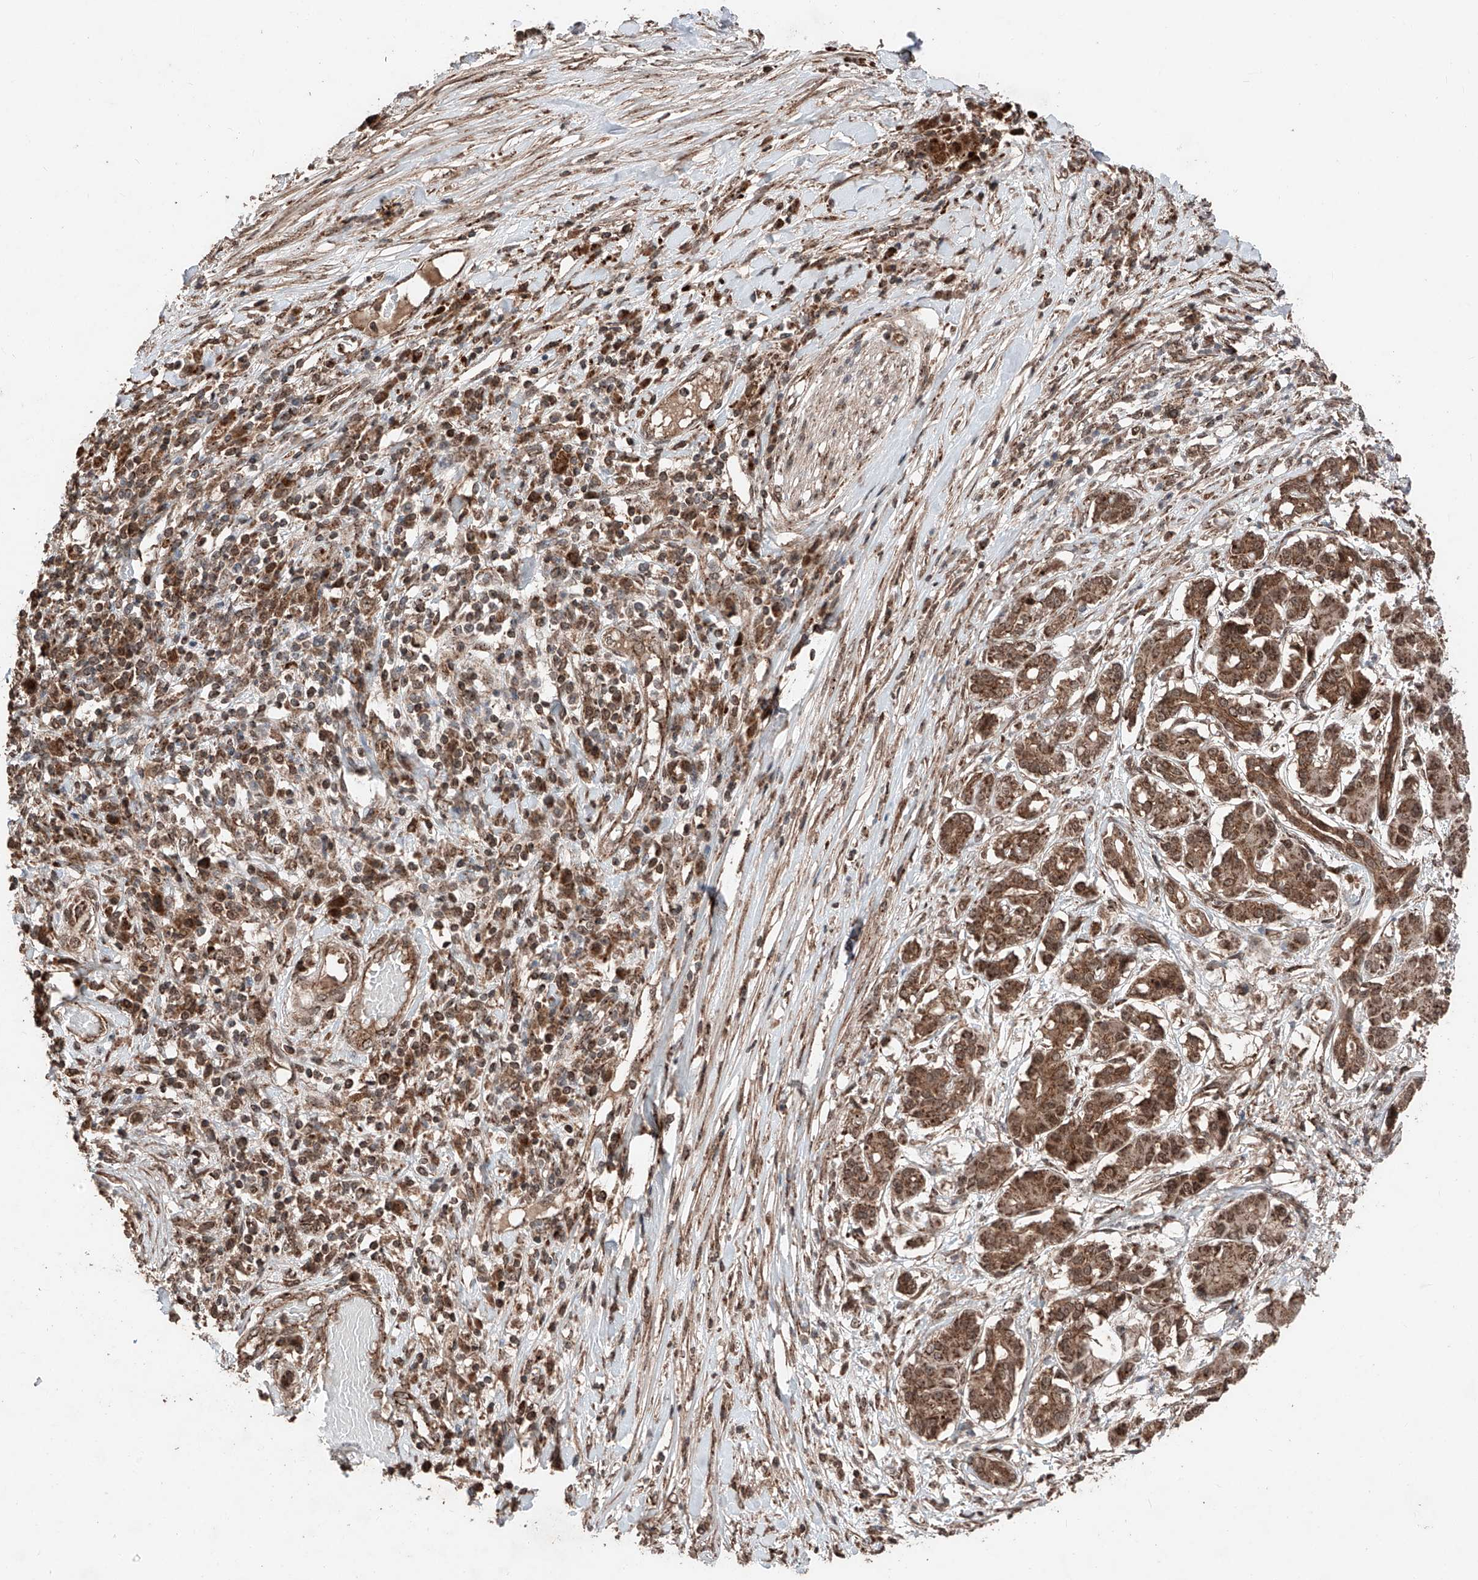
{"staining": {"intensity": "moderate", "quantity": ">75%", "location": "cytoplasmic/membranous,nuclear"}, "tissue": "pancreatic cancer", "cell_type": "Tumor cells", "image_type": "cancer", "snomed": [{"axis": "morphology", "description": "Adenocarcinoma, NOS"}, {"axis": "topography", "description": "Pancreas"}], "caption": "Pancreatic cancer (adenocarcinoma) stained for a protein (brown) displays moderate cytoplasmic/membranous and nuclear positive expression in approximately >75% of tumor cells.", "gene": "ZSCAN29", "patient": {"sex": "female", "age": 56}}